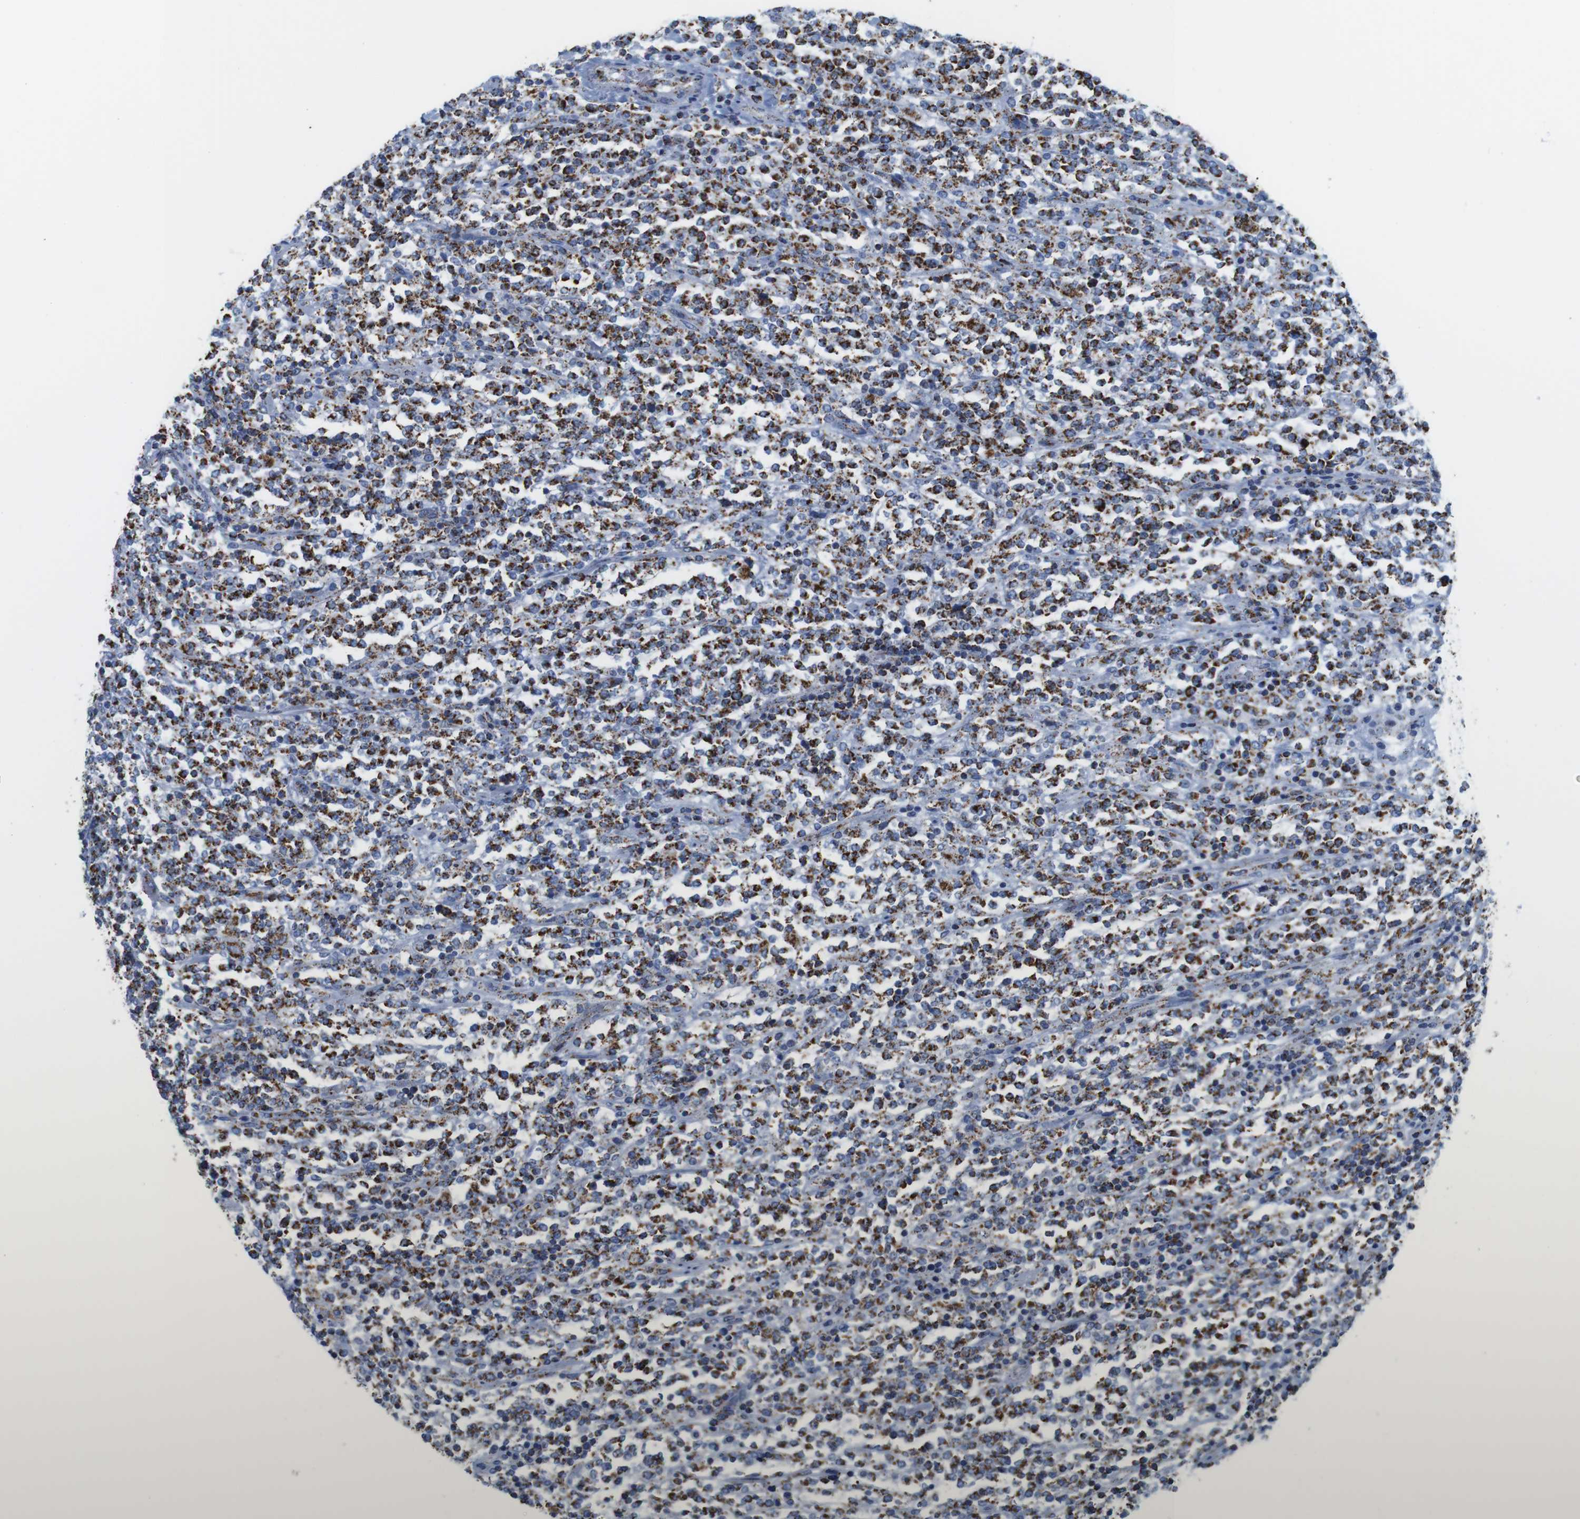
{"staining": {"intensity": "strong", "quantity": ">75%", "location": "cytoplasmic/membranous"}, "tissue": "lymphoma", "cell_type": "Tumor cells", "image_type": "cancer", "snomed": [{"axis": "morphology", "description": "Malignant lymphoma, non-Hodgkin's type, High grade"}, {"axis": "topography", "description": "Soft tissue"}], "caption": "Lymphoma tissue shows strong cytoplasmic/membranous staining in about >75% of tumor cells, visualized by immunohistochemistry. The protein of interest is shown in brown color, while the nuclei are stained blue.", "gene": "ATP5PO", "patient": {"sex": "male", "age": 18}}